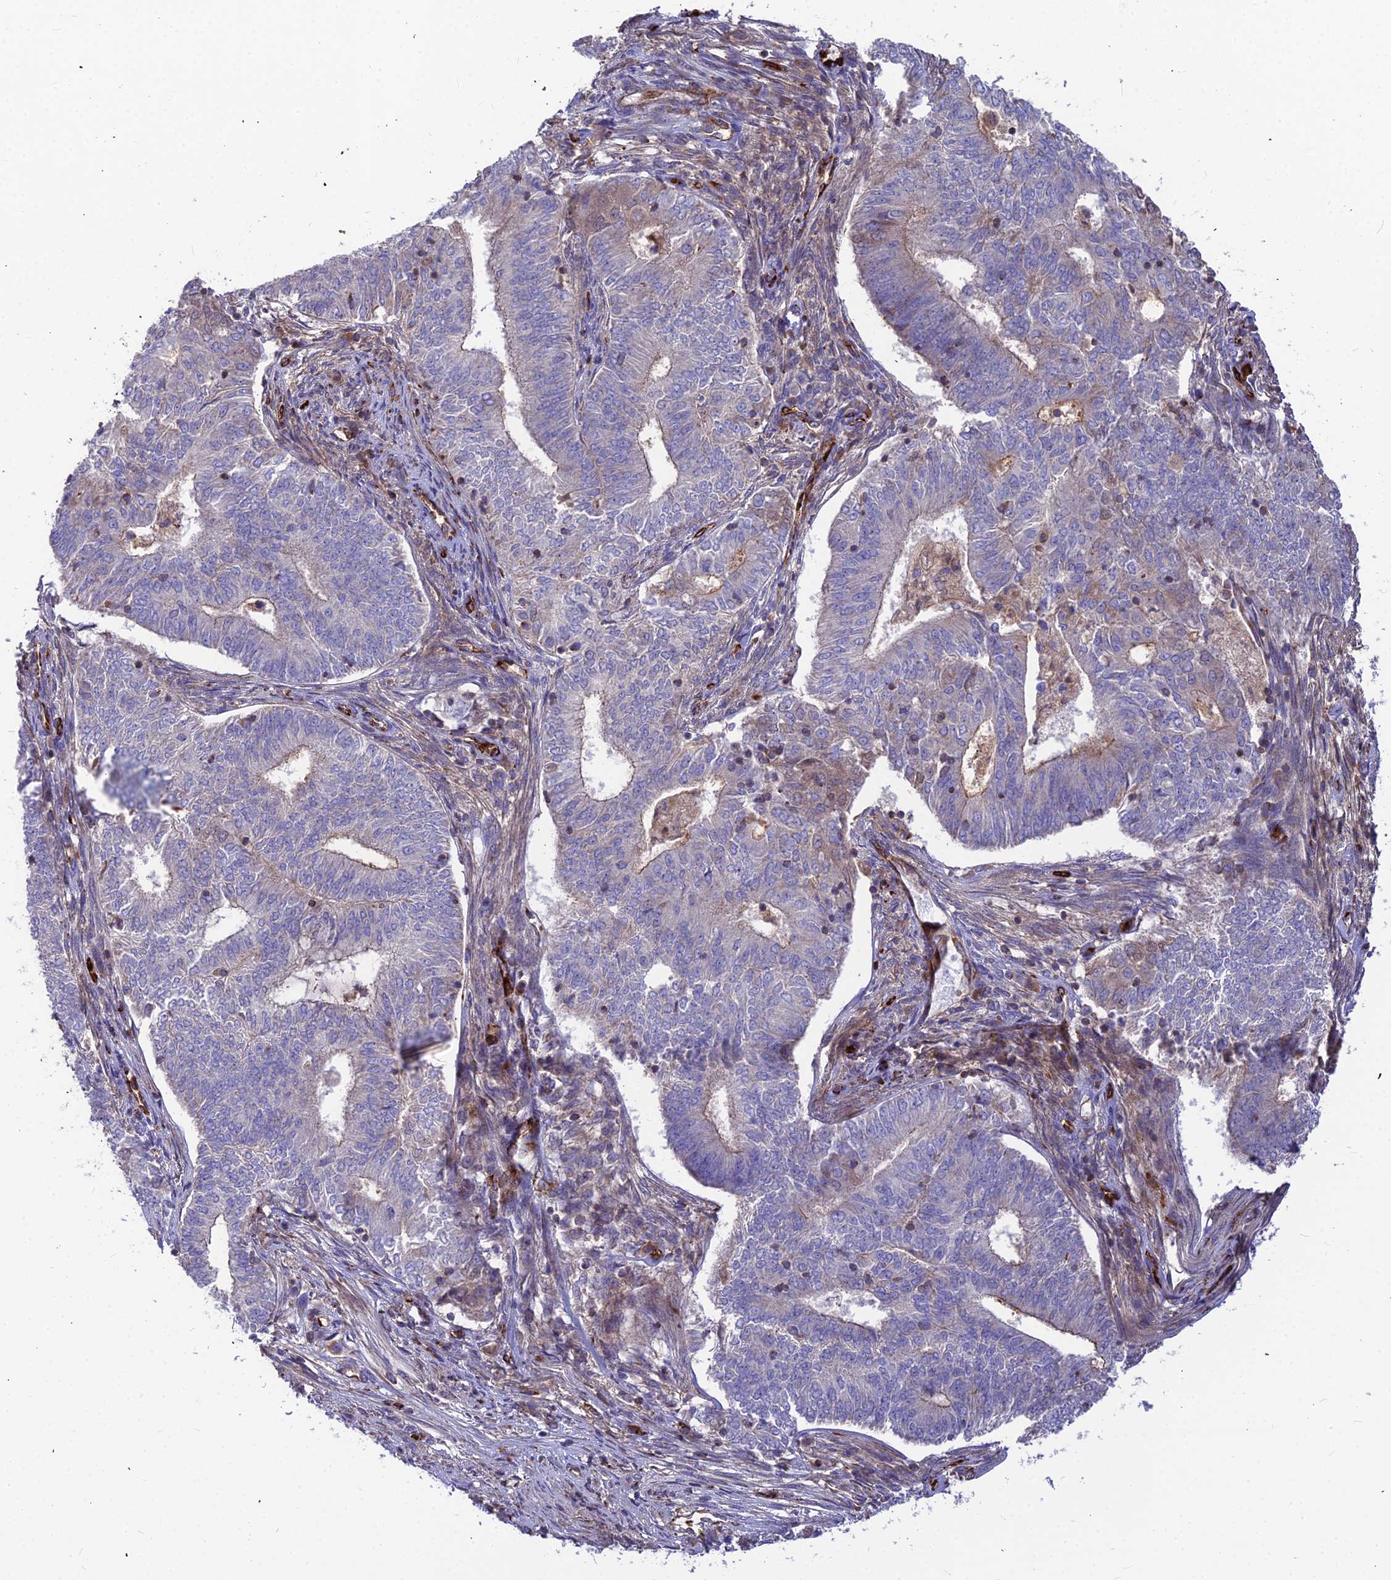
{"staining": {"intensity": "negative", "quantity": "none", "location": "none"}, "tissue": "endometrial cancer", "cell_type": "Tumor cells", "image_type": "cancer", "snomed": [{"axis": "morphology", "description": "Adenocarcinoma, NOS"}, {"axis": "topography", "description": "Endometrium"}], "caption": "Tumor cells are negative for protein expression in human adenocarcinoma (endometrial). (Immunohistochemistry (ihc), brightfield microscopy, high magnification).", "gene": "ASPHD1", "patient": {"sex": "female", "age": 62}}